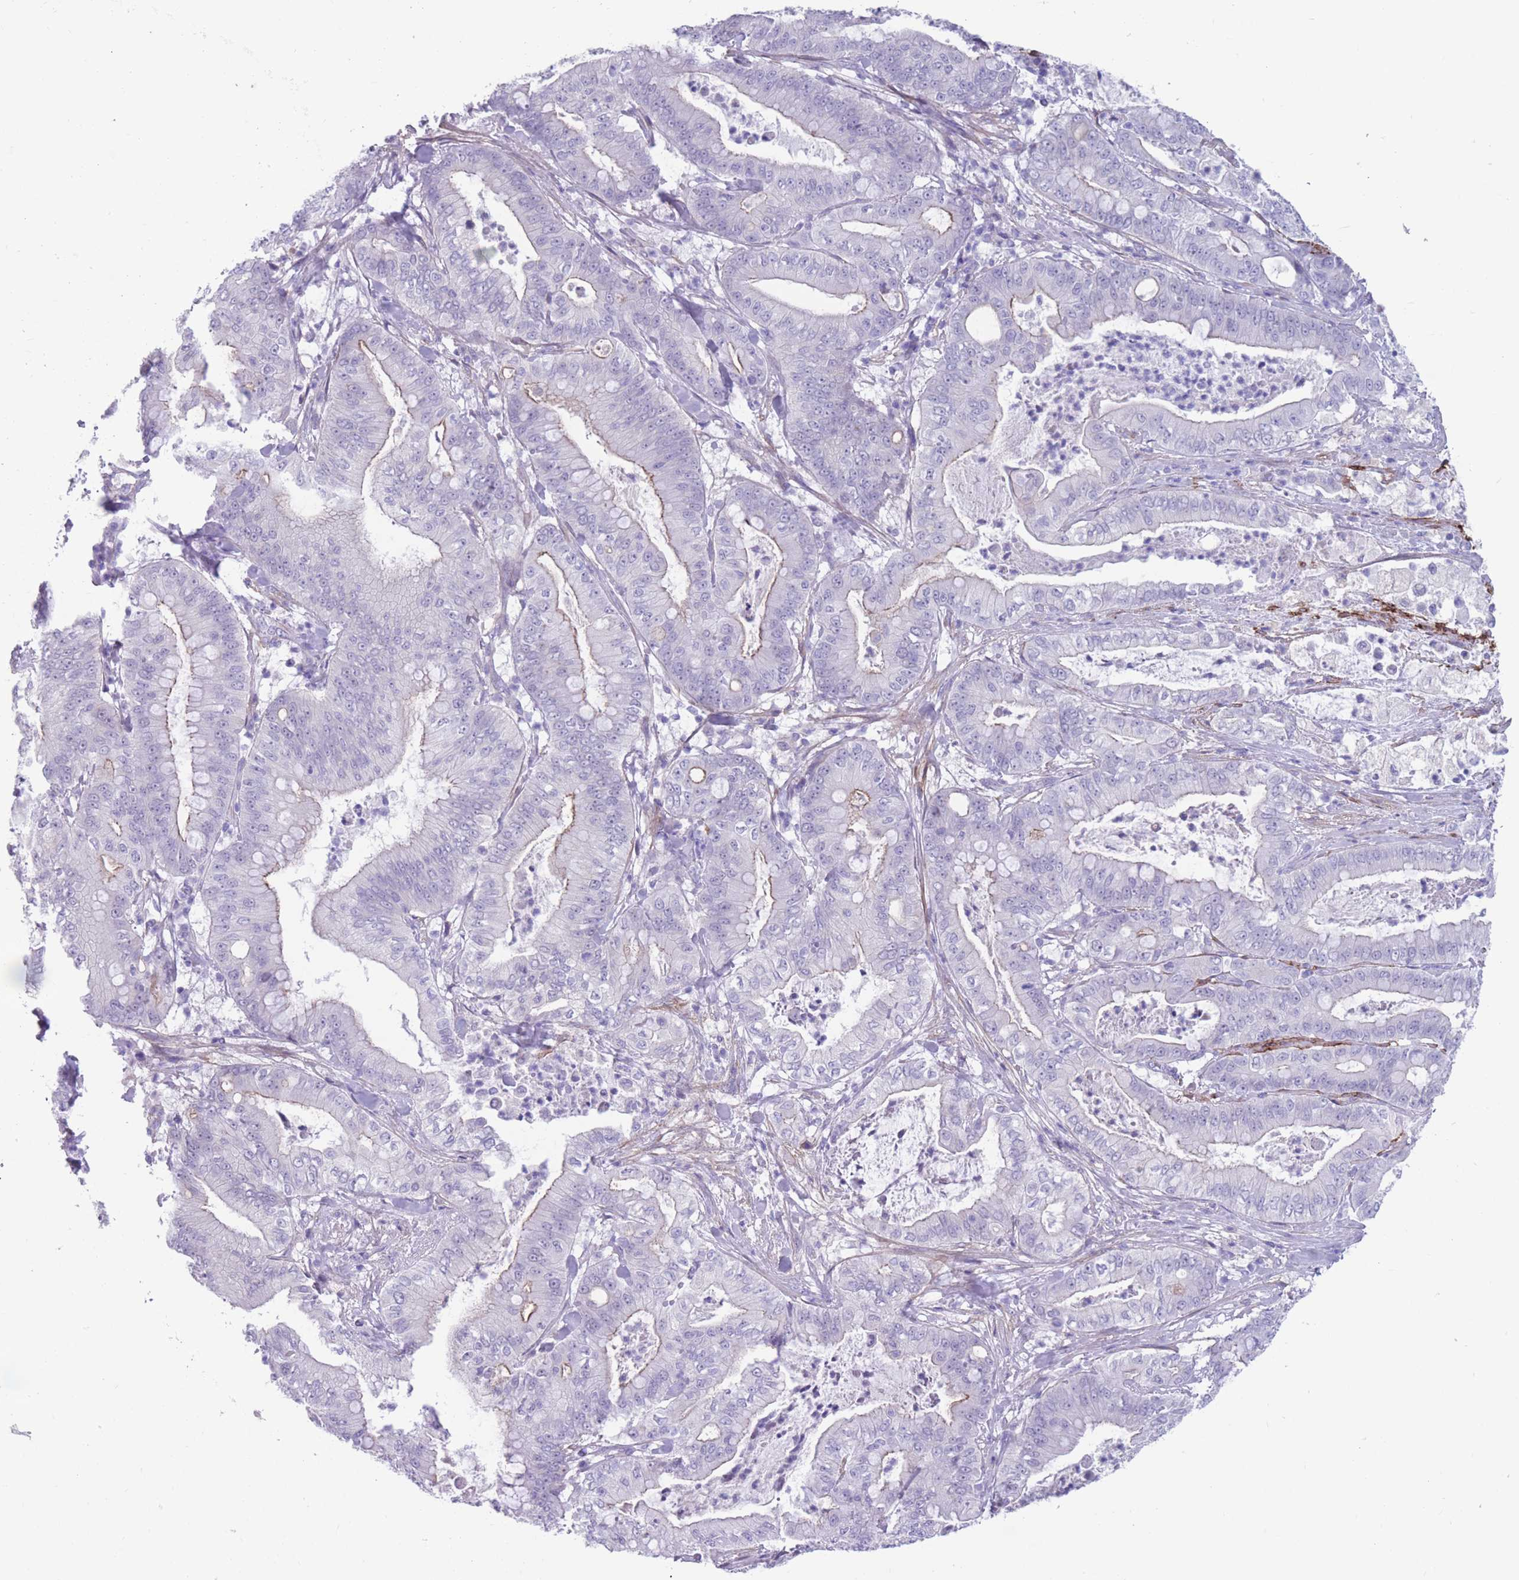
{"staining": {"intensity": "weak", "quantity": "<25%", "location": "cytoplasmic/membranous"}, "tissue": "pancreatic cancer", "cell_type": "Tumor cells", "image_type": "cancer", "snomed": [{"axis": "morphology", "description": "Adenocarcinoma, NOS"}, {"axis": "topography", "description": "Pancreas"}], "caption": "Immunohistochemistry photomicrograph of pancreatic adenocarcinoma stained for a protein (brown), which shows no staining in tumor cells.", "gene": "DPYD", "patient": {"sex": "male", "age": 71}}